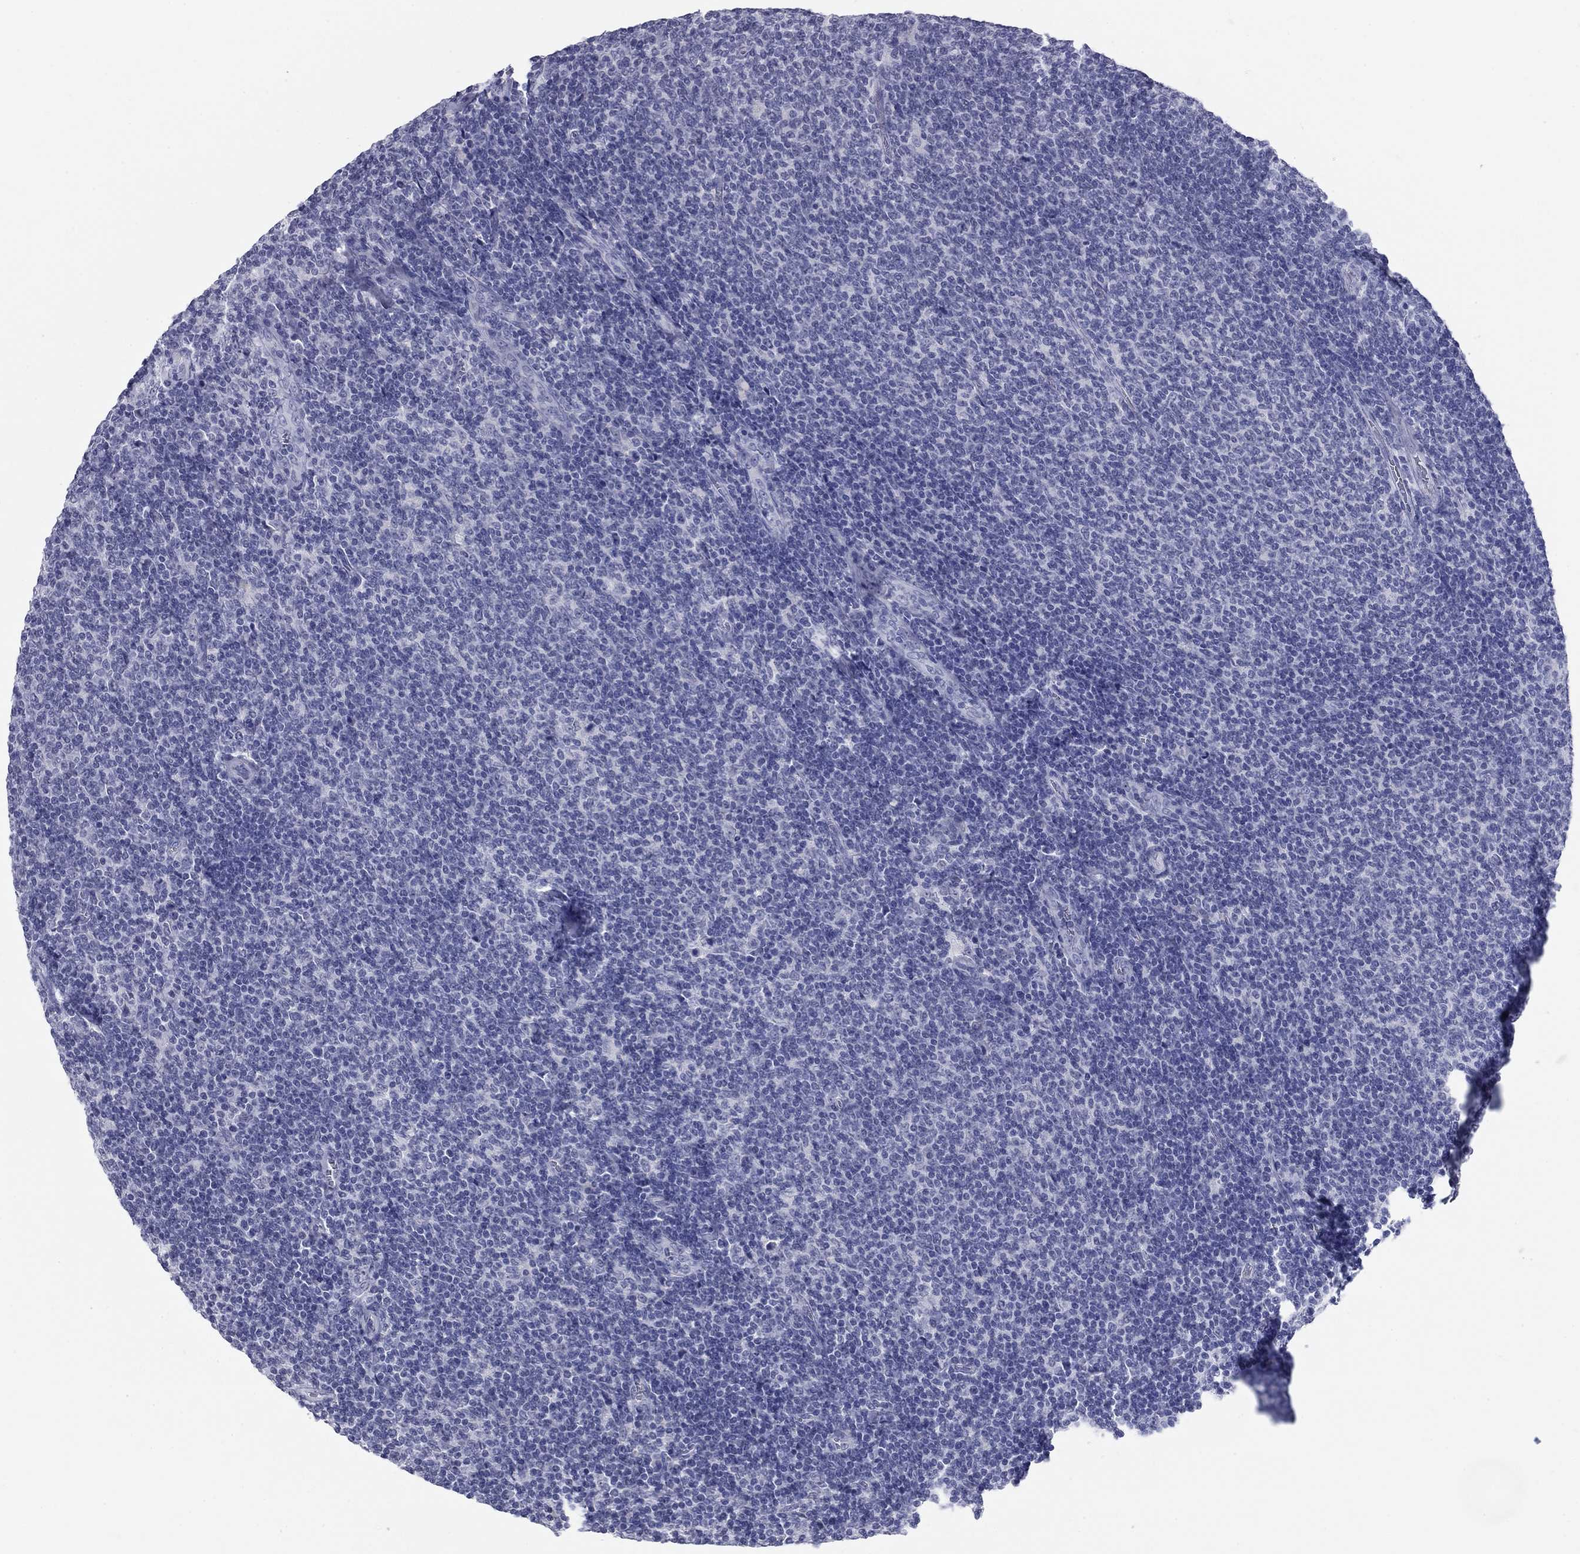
{"staining": {"intensity": "negative", "quantity": "none", "location": "none"}, "tissue": "lymphoma", "cell_type": "Tumor cells", "image_type": "cancer", "snomed": [{"axis": "morphology", "description": "Malignant lymphoma, non-Hodgkin's type, Low grade"}, {"axis": "topography", "description": "Lymph node"}], "caption": "IHC photomicrograph of low-grade malignant lymphoma, non-Hodgkin's type stained for a protein (brown), which shows no staining in tumor cells.", "gene": "KRT75", "patient": {"sex": "male", "age": 52}}